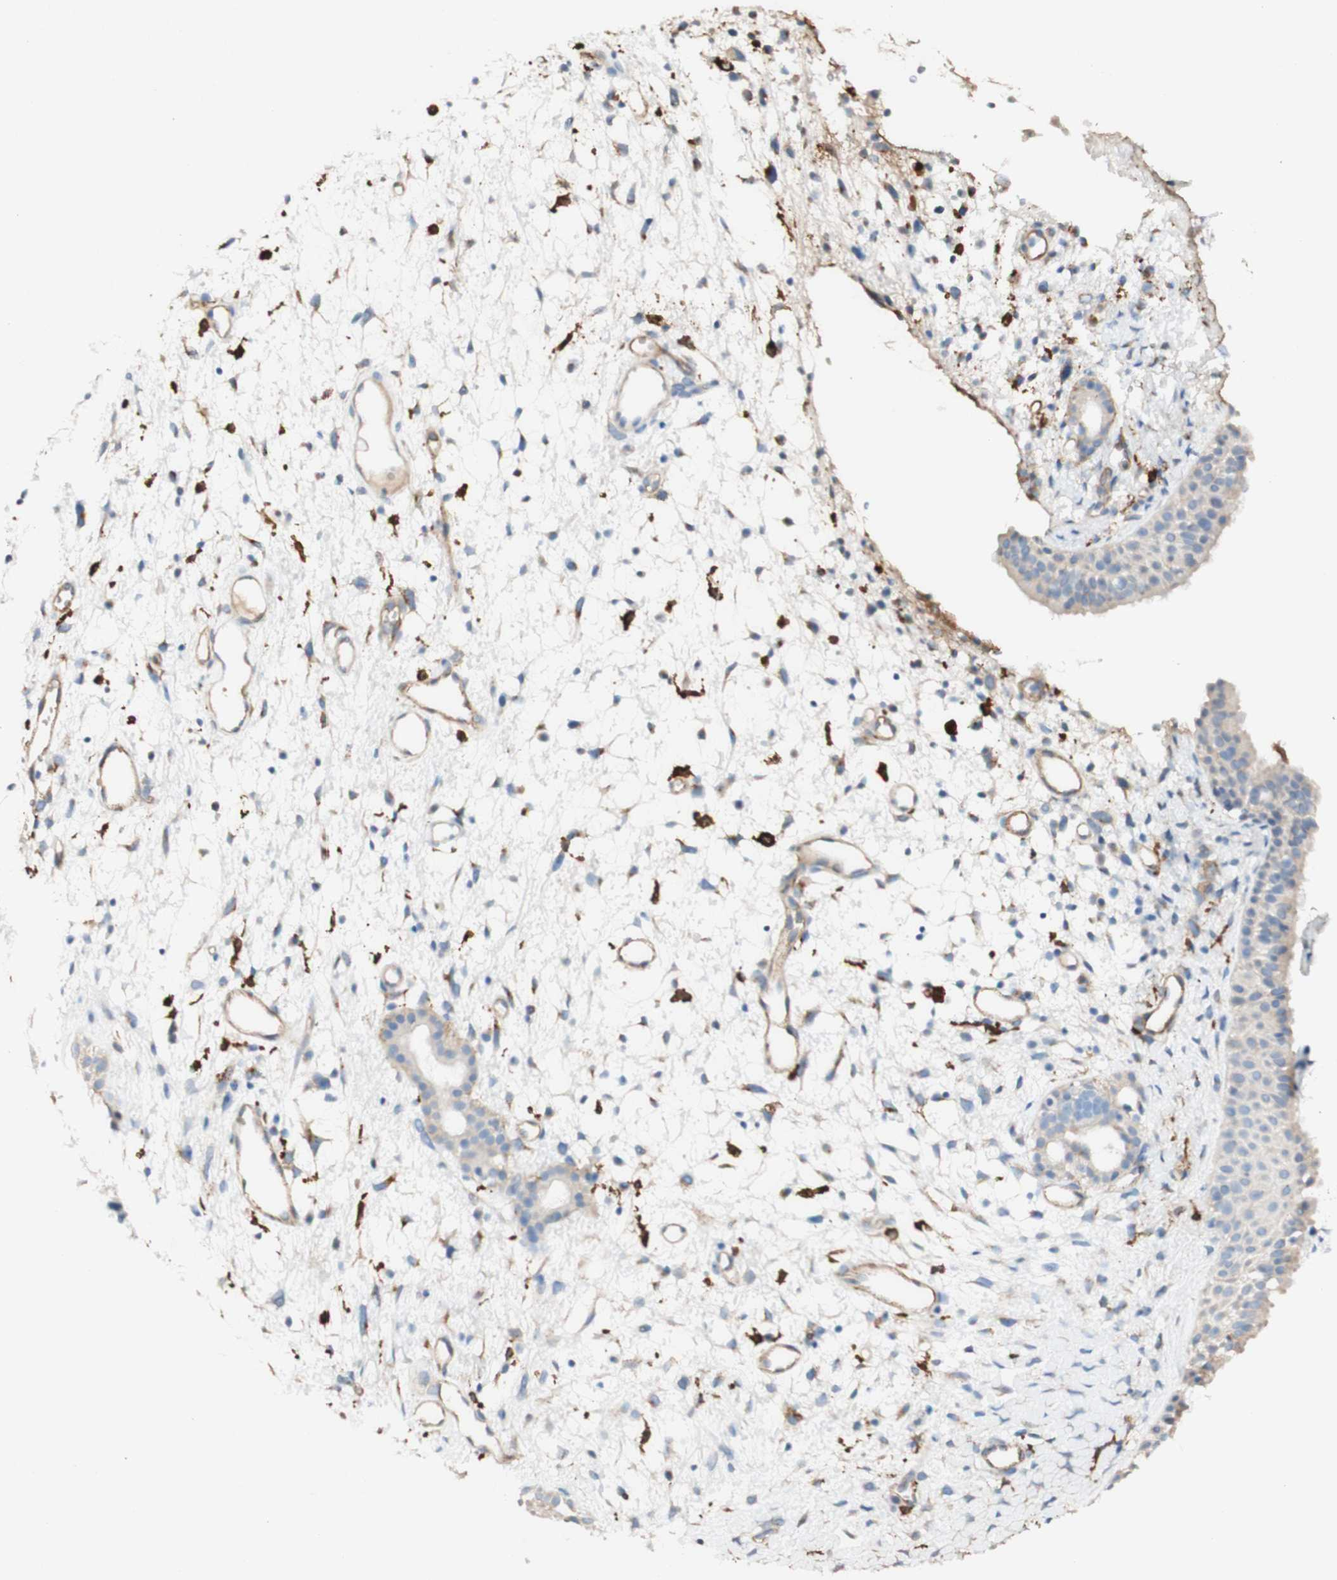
{"staining": {"intensity": "moderate", "quantity": "25%-75%", "location": "cytoplasmic/membranous"}, "tissue": "nasopharynx", "cell_type": "Respiratory epithelial cells", "image_type": "normal", "snomed": [{"axis": "morphology", "description": "Normal tissue, NOS"}, {"axis": "topography", "description": "Nasopharynx"}], "caption": "Brown immunohistochemical staining in benign nasopharynx displays moderate cytoplasmic/membranous positivity in approximately 25%-75% of respiratory epithelial cells.", "gene": "FCGRT", "patient": {"sex": "male", "age": 22}}